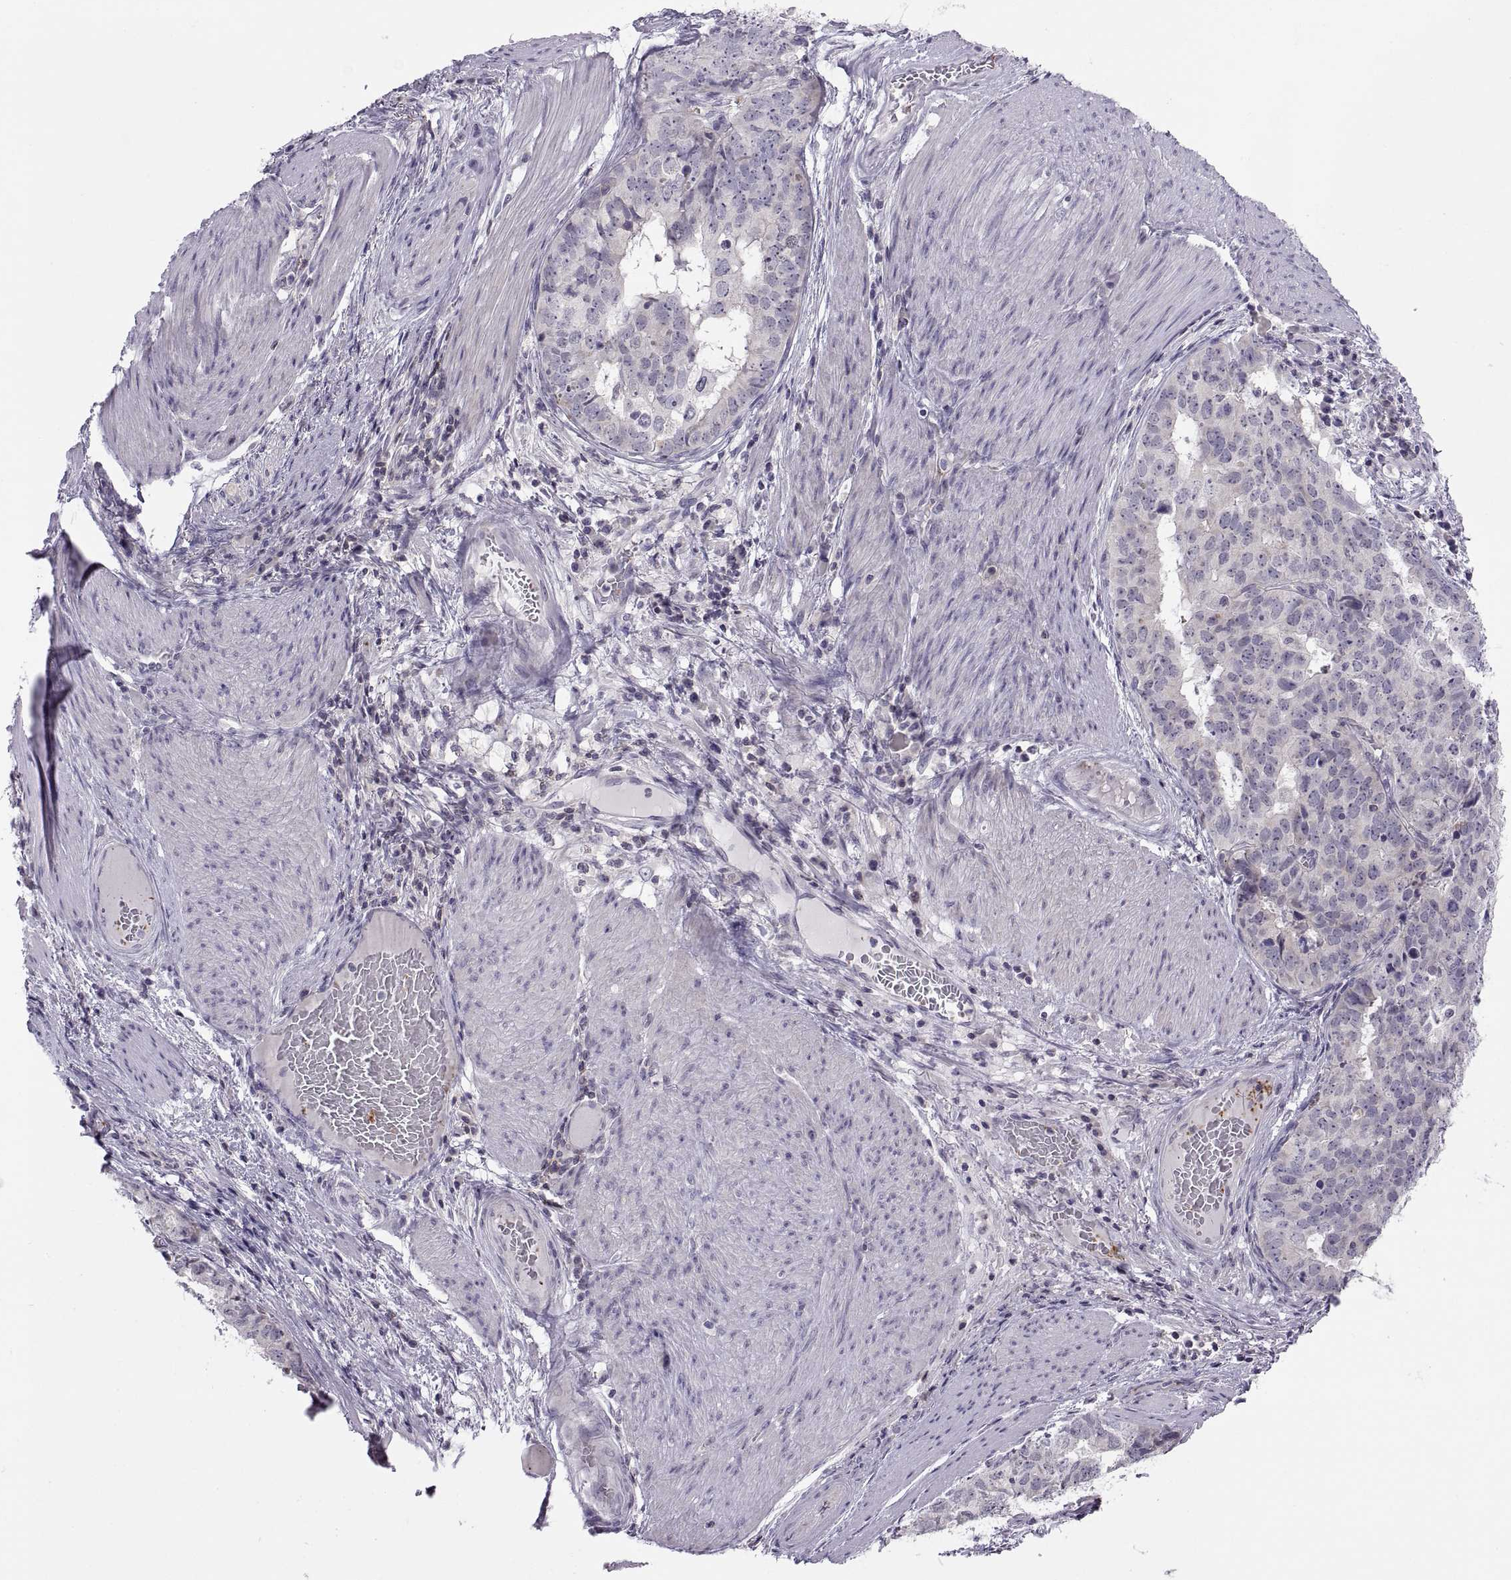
{"staining": {"intensity": "negative", "quantity": "none", "location": "none"}, "tissue": "stomach cancer", "cell_type": "Tumor cells", "image_type": "cancer", "snomed": [{"axis": "morphology", "description": "Adenocarcinoma, NOS"}, {"axis": "topography", "description": "Stomach"}], "caption": "Tumor cells are negative for protein expression in human stomach cancer.", "gene": "TTC21A", "patient": {"sex": "male", "age": 69}}